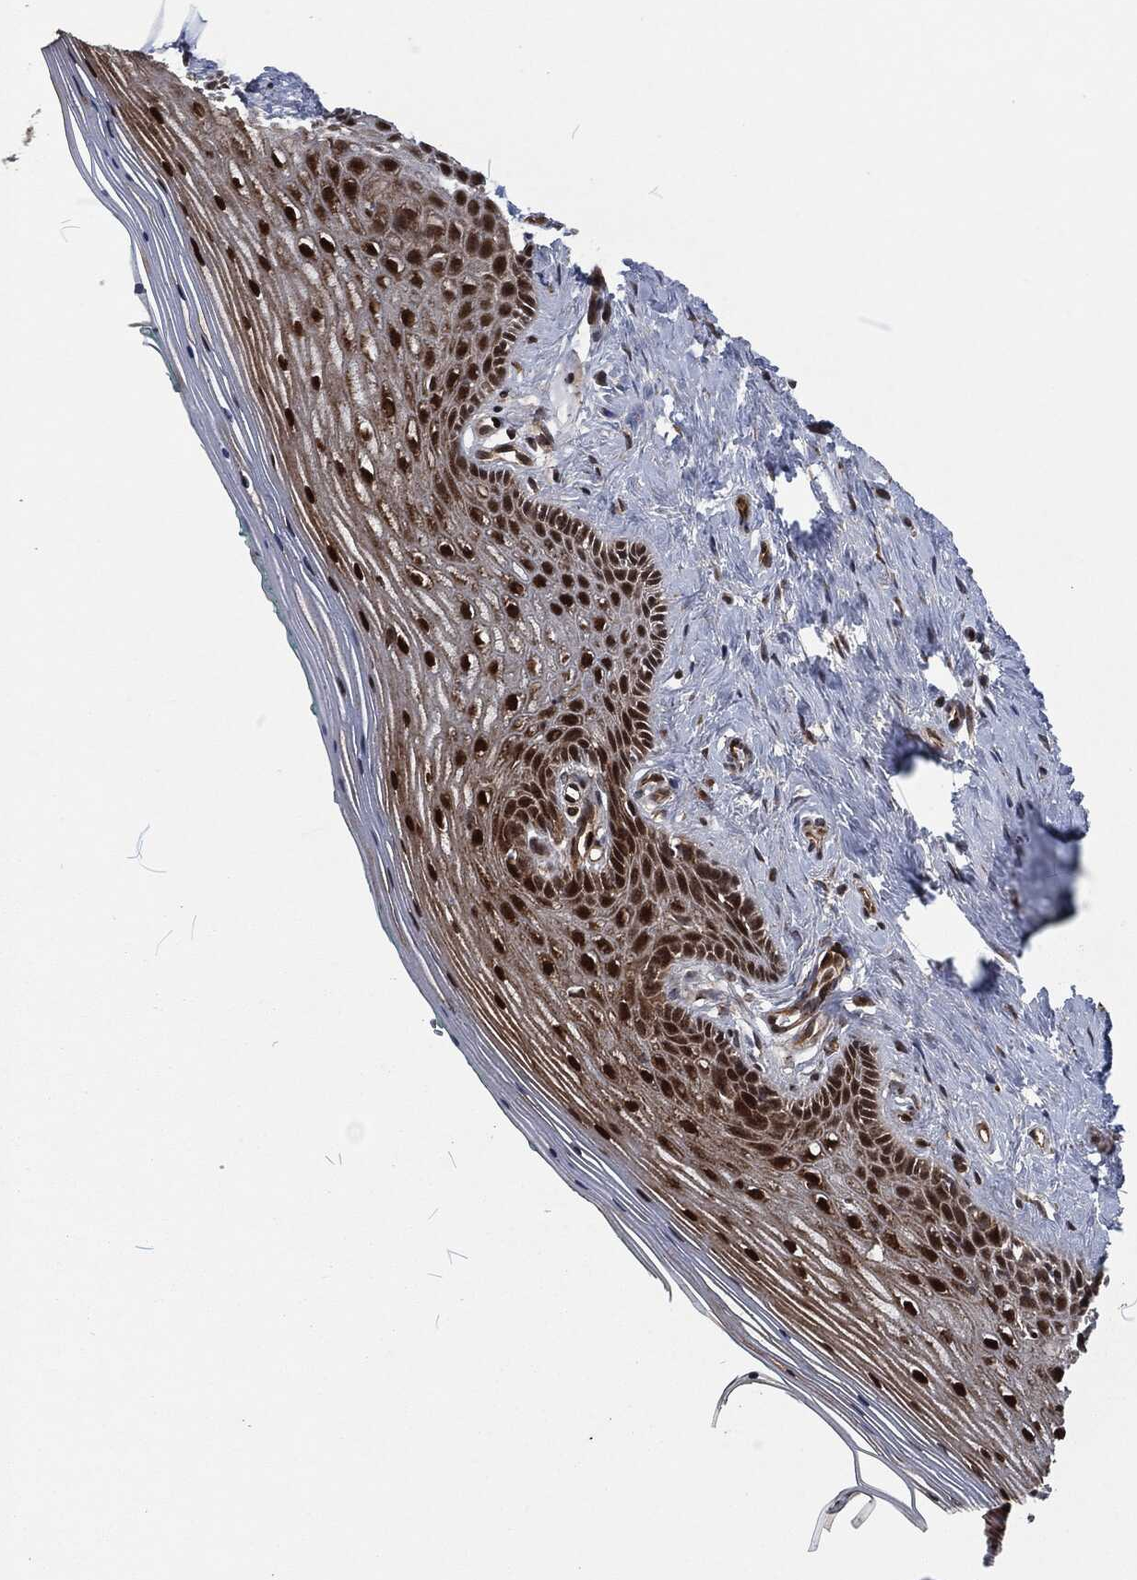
{"staining": {"intensity": "strong", "quantity": "25%-75%", "location": "cytoplasmic/membranous,nuclear"}, "tissue": "vagina", "cell_type": "Squamous epithelial cells", "image_type": "normal", "snomed": [{"axis": "morphology", "description": "Normal tissue, NOS"}, {"axis": "topography", "description": "Vagina"}], "caption": "This is an image of immunohistochemistry staining of benign vagina, which shows strong positivity in the cytoplasmic/membranous,nuclear of squamous epithelial cells.", "gene": "CMPK2", "patient": {"sex": "female", "age": 45}}